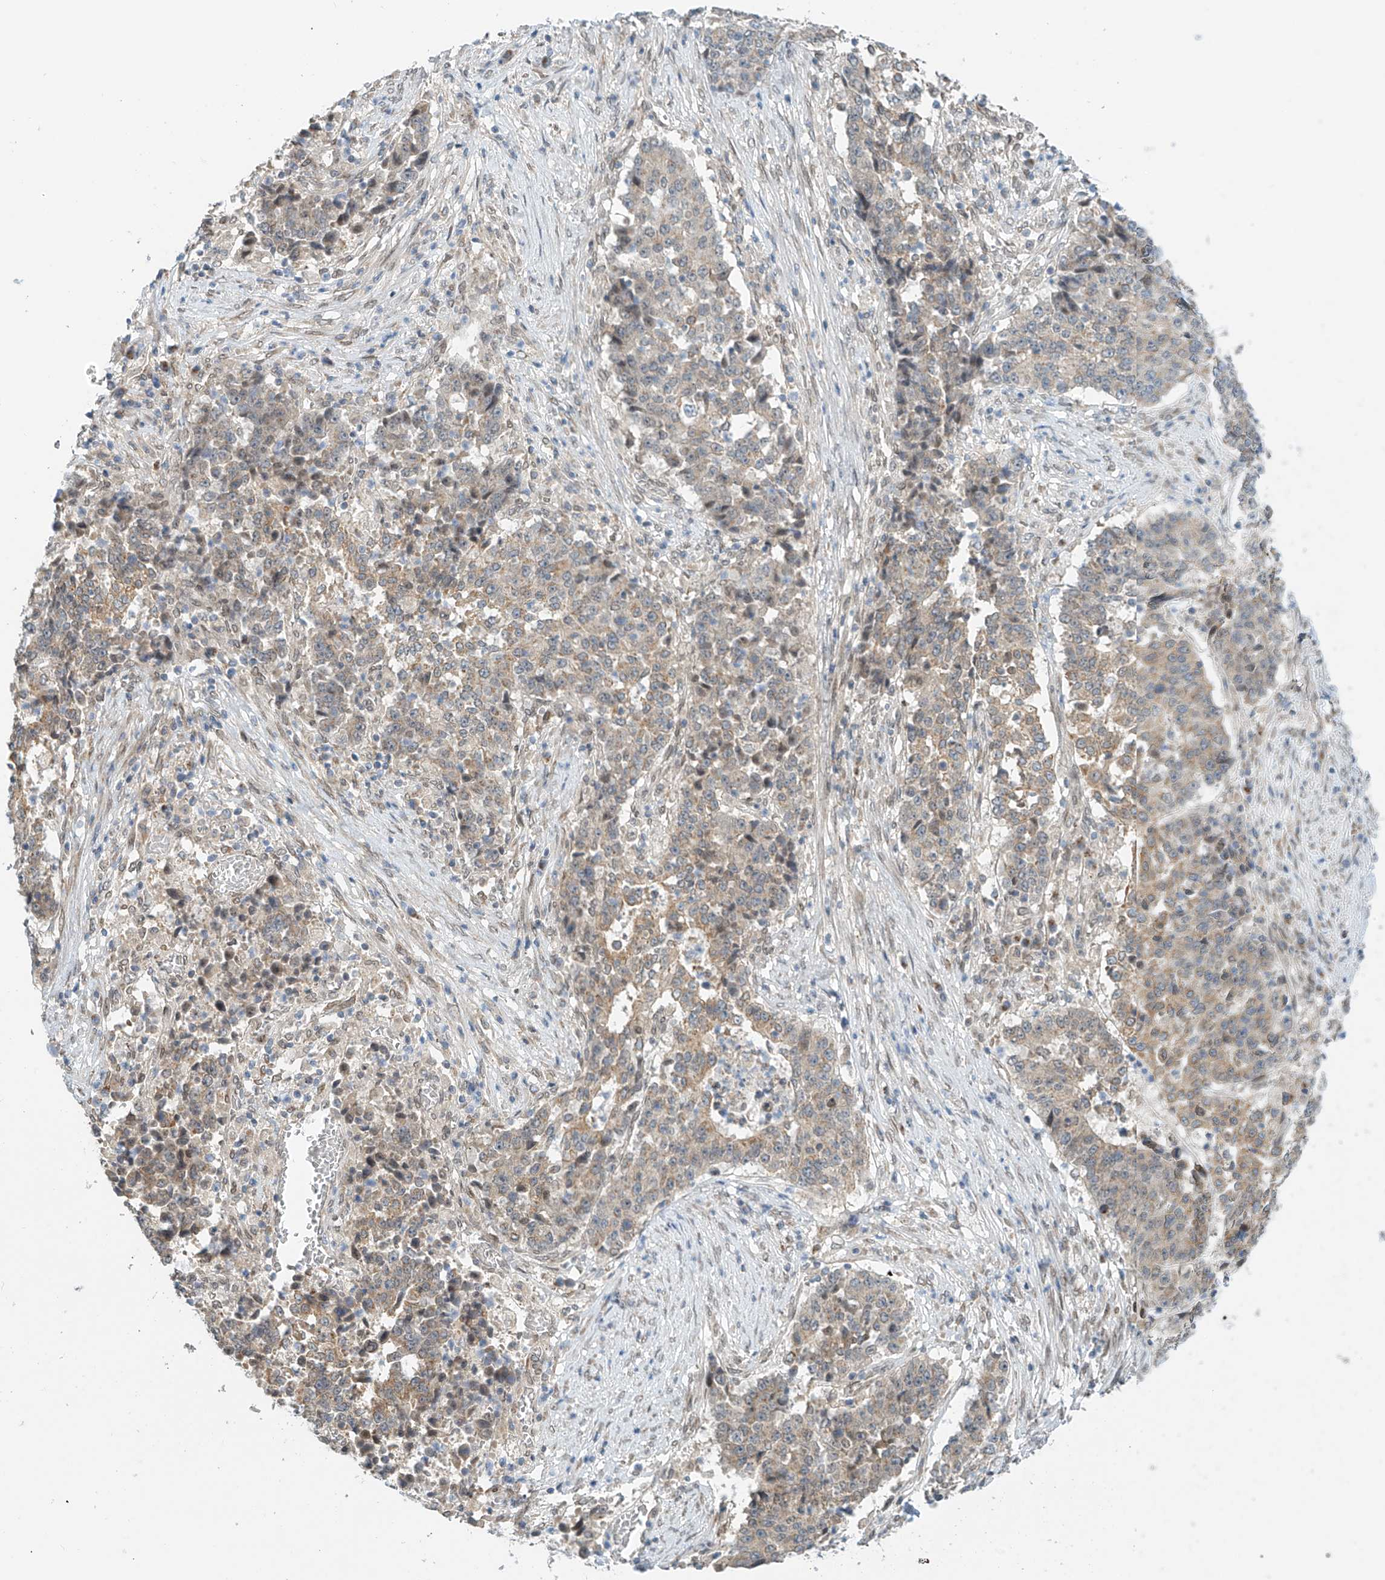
{"staining": {"intensity": "weak", "quantity": "25%-75%", "location": "cytoplasmic/membranous"}, "tissue": "stomach cancer", "cell_type": "Tumor cells", "image_type": "cancer", "snomed": [{"axis": "morphology", "description": "Adenocarcinoma, NOS"}, {"axis": "topography", "description": "Stomach"}], "caption": "Tumor cells reveal weak cytoplasmic/membranous staining in approximately 25%-75% of cells in adenocarcinoma (stomach). (DAB (3,3'-diaminobenzidine) IHC, brown staining for protein, blue staining for nuclei).", "gene": "STARD9", "patient": {"sex": "male", "age": 59}}